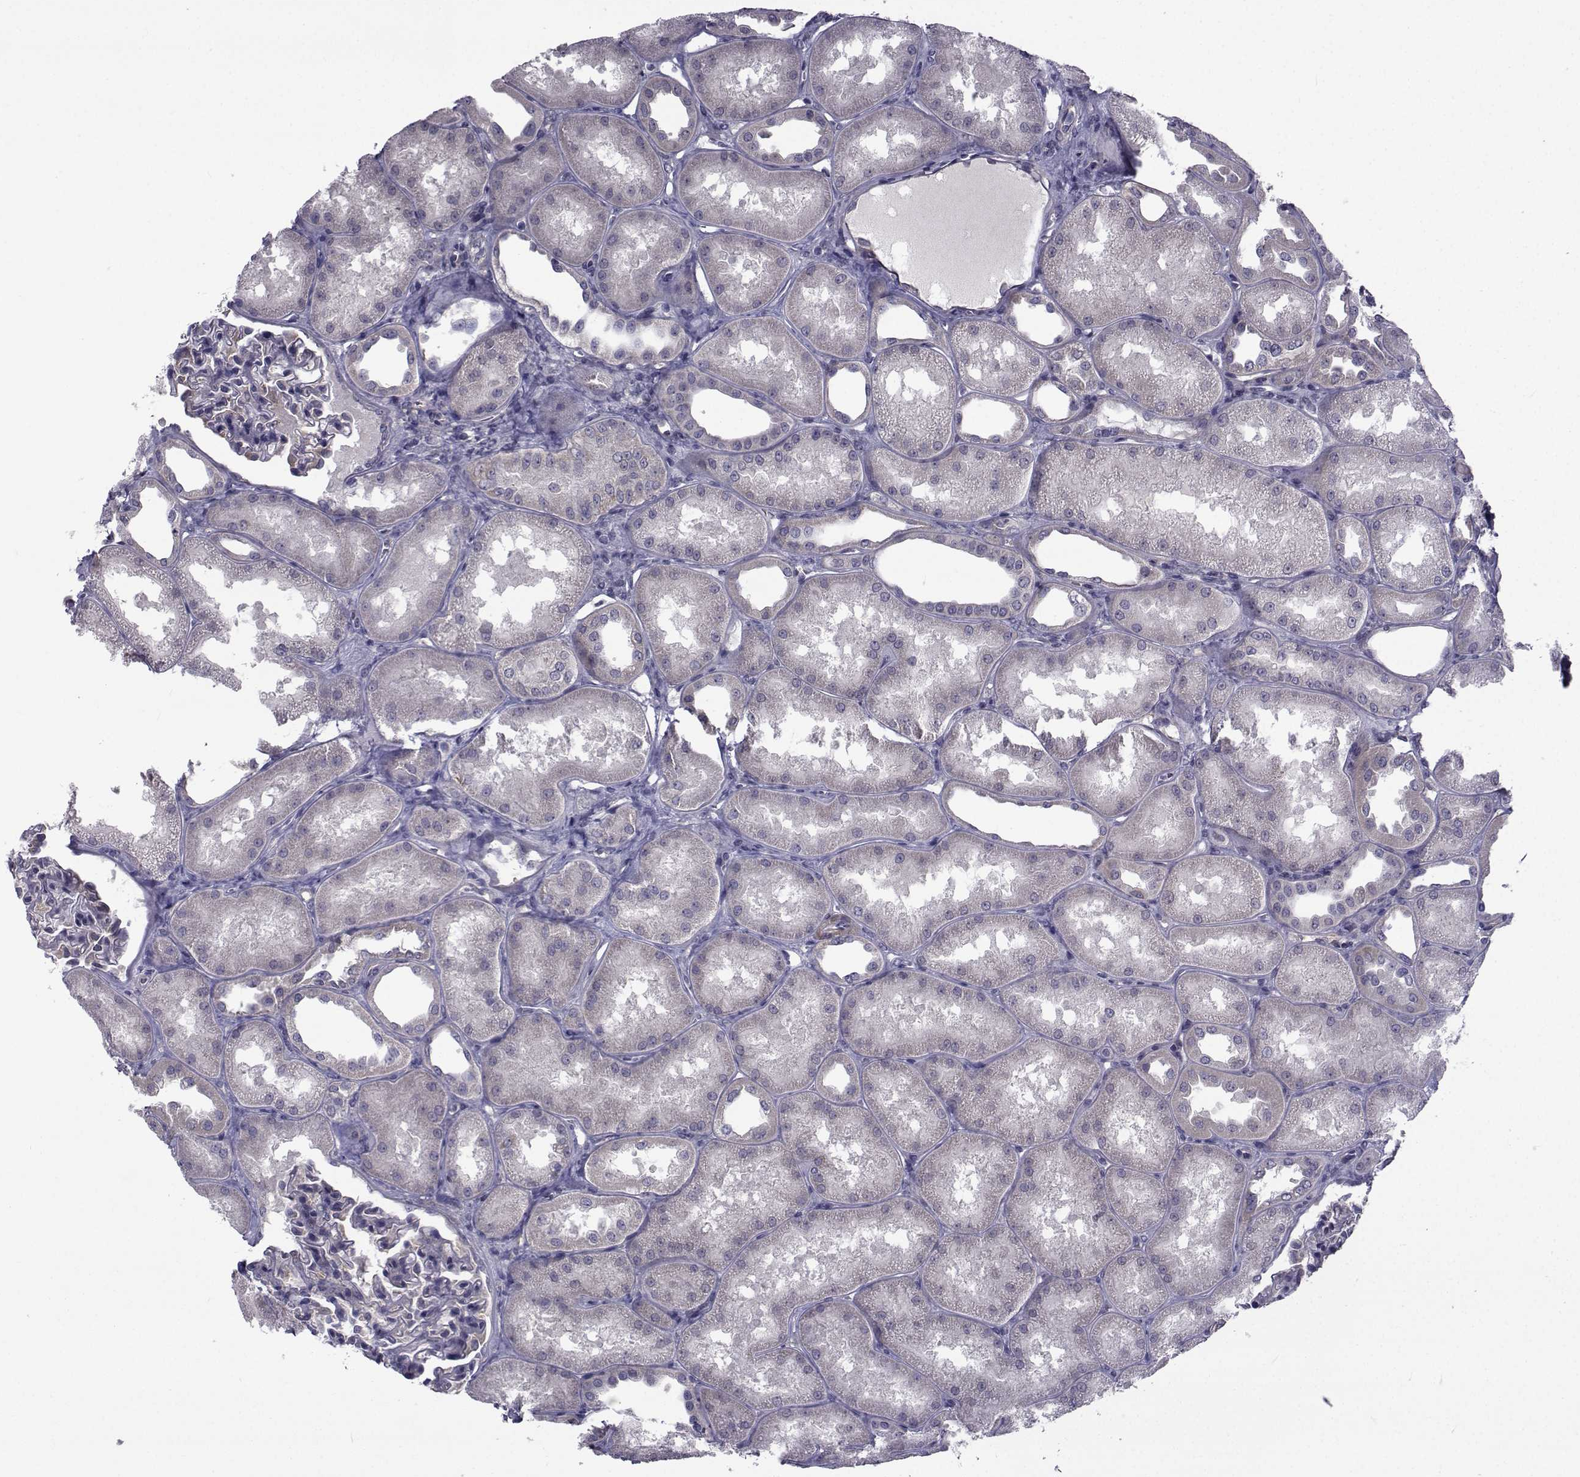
{"staining": {"intensity": "weak", "quantity": "<25%", "location": "cytoplasmic/membranous"}, "tissue": "kidney", "cell_type": "Cells in glomeruli", "image_type": "normal", "snomed": [{"axis": "morphology", "description": "Normal tissue, NOS"}, {"axis": "topography", "description": "Kidney"}], "caption": "Immunohistochemical staining of benign kidney demonstrates no significant staining in cells in glomeruli. (DAB IHC visualized using brightfield microscopy, high magnification).", "gene": "CFAP74", "patient": {"sex": "male", "age": 61}}